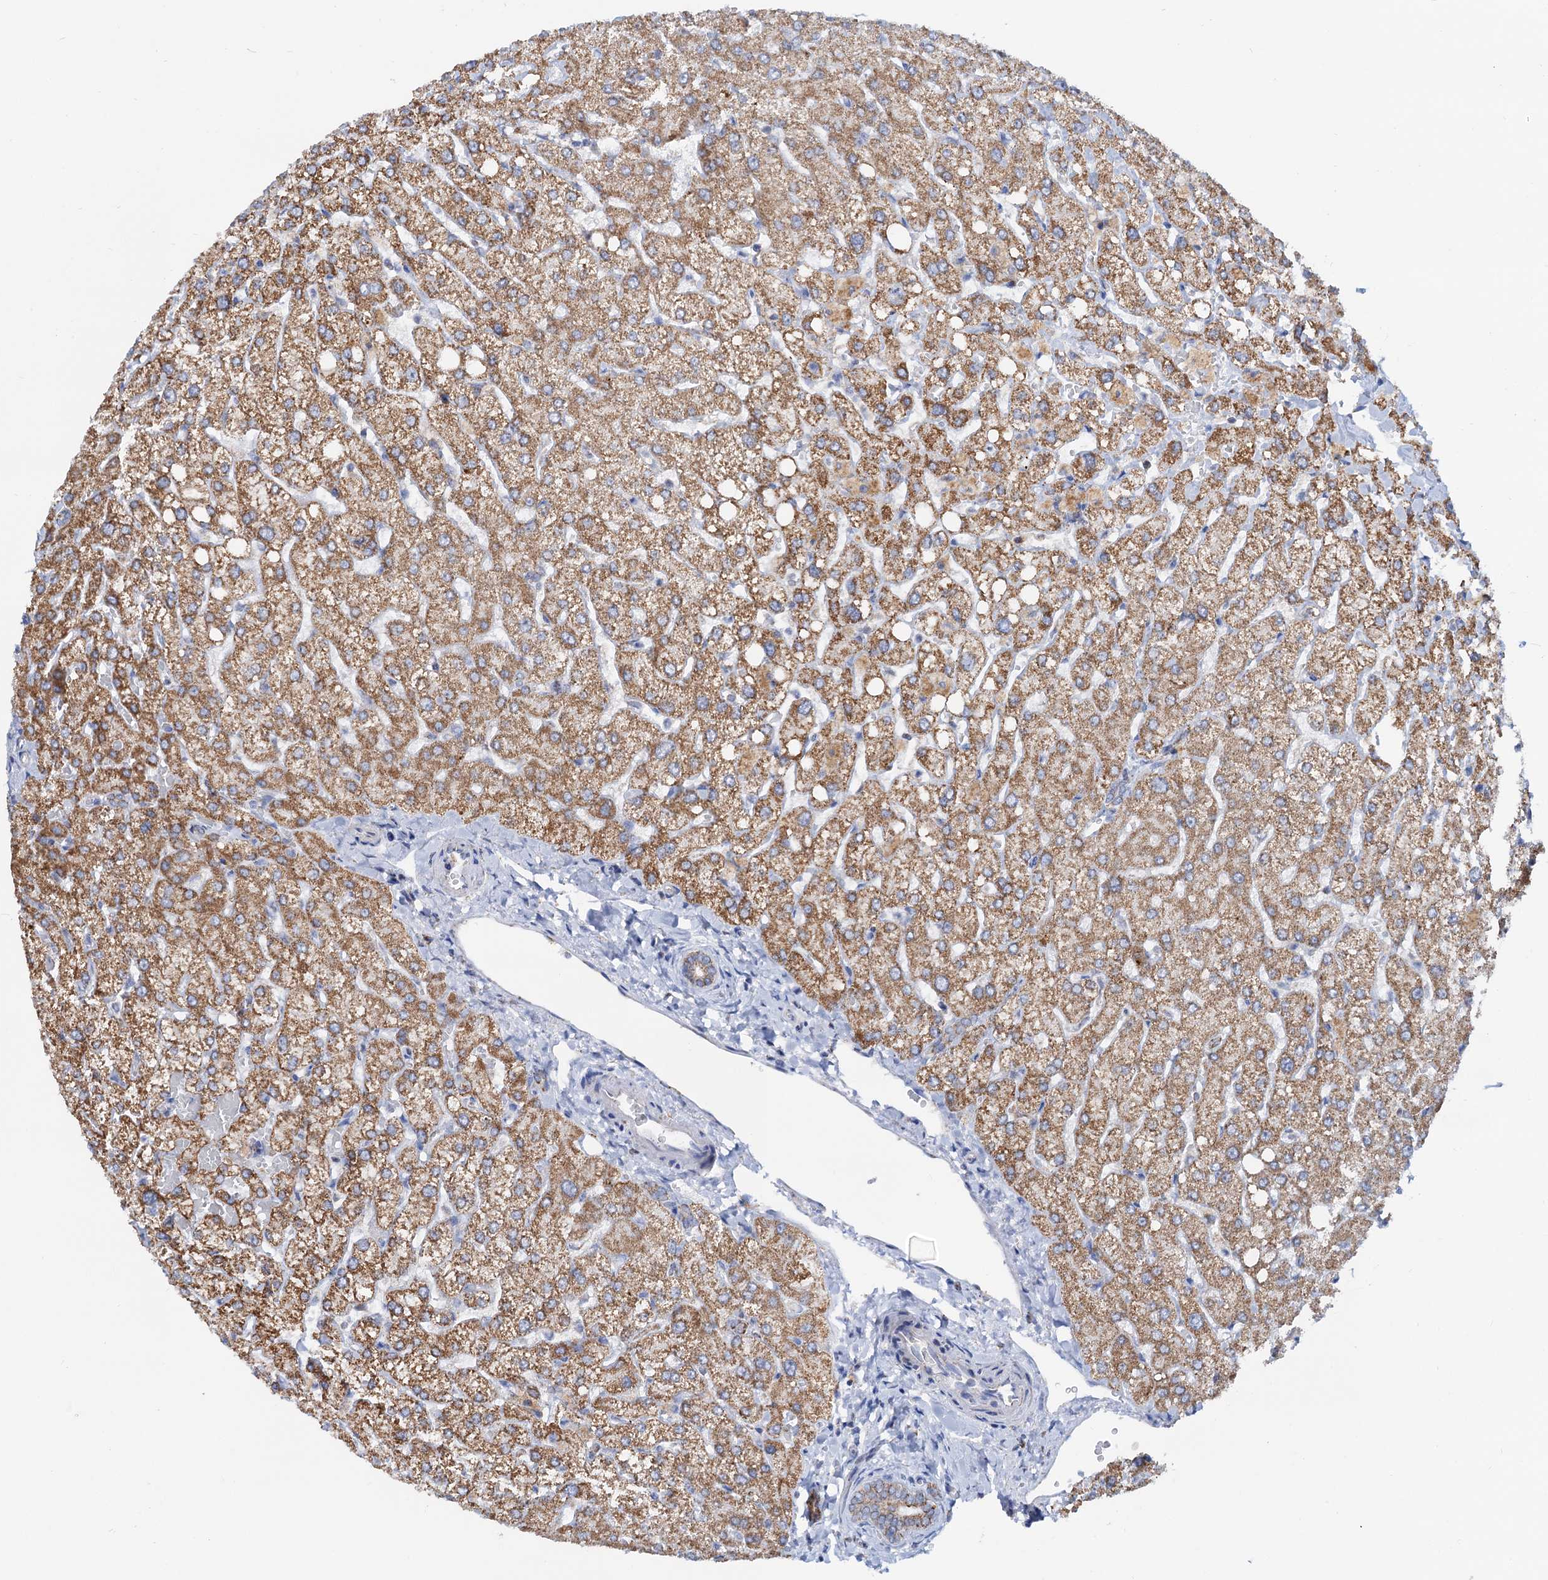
{"staining": {"intensity": "moderate", "quantity": ">75%", "location": "cytoplasmic/membranous"}, "tissue": "liver", "cell_type": "Cholangiocytes", "image_type": "normal", "snomed": [{"axis": "morphology", "description": "Normal tissue, NOS"}, {"axis": "topography", "description": "Liver"}], "caption": "Protein analysis of unremarkable liver reveals moderate cytoplasmic/membranous positivity in approximately >75% of cholangiocytes.", "gene": "C2CD3", "patient": {"sex": "female", "age": 54}}